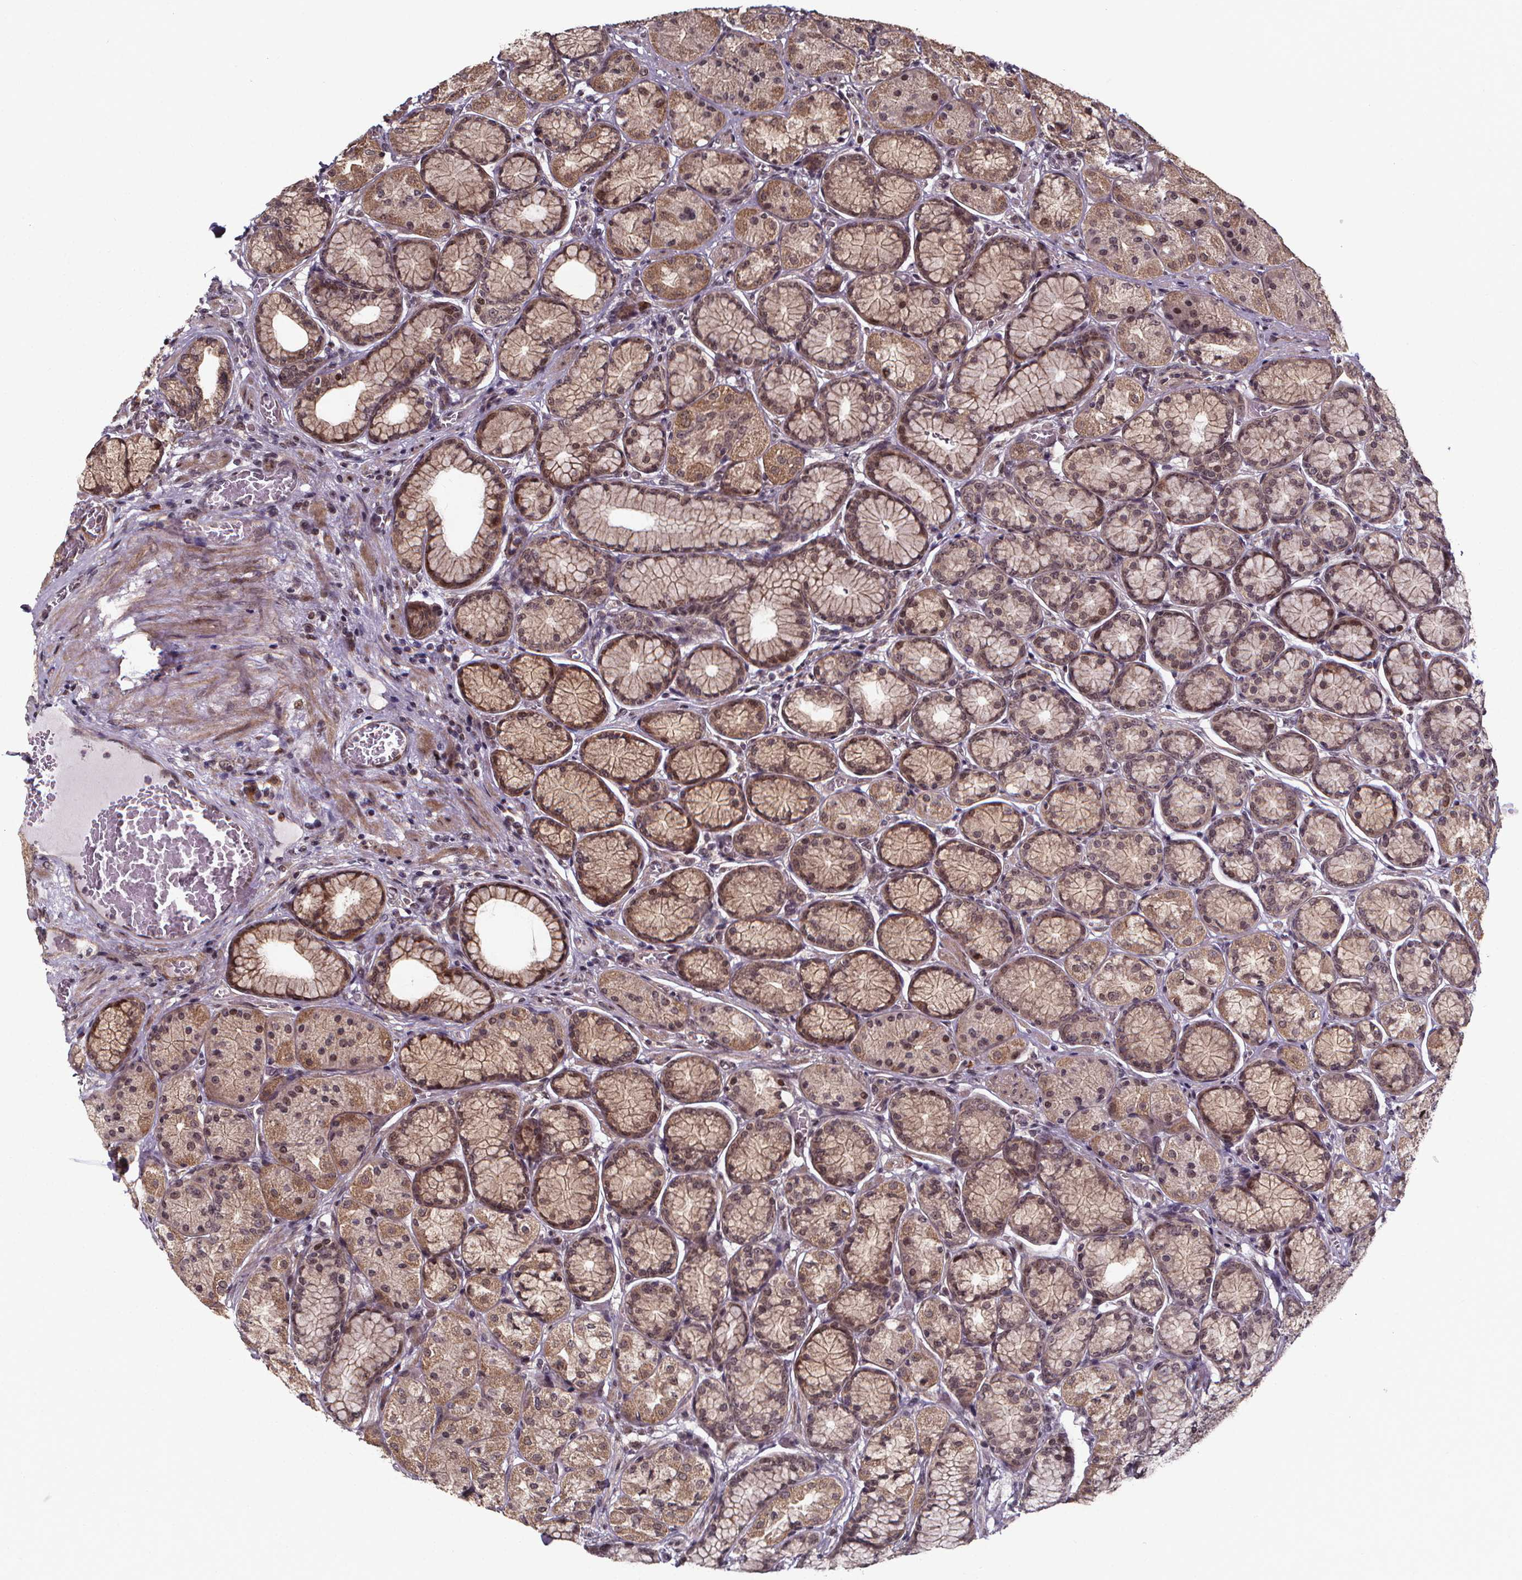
{"staining": {"intensity": "moderate", "quantity": ">75%", "location": "cytoplasmic/membranous,nuclear"}, "tissue": "stomach", "cell_type": "Glandular cells", "image_type": "normal", "snomed": [{"axis": "morphology", "description": "Normal tissue, NOS"}, {"axis": "morphology", "description": "Adenocarcinoma, NOS"}, {"axis": "morphology", "description": "Adenocarcinoma, High grade"}, {"axis": "topography", "description": "Stomach, upper"}, {"axis": "topography", "description": "Stomach"}], "caption": "Immunohistochemistry (IHC) (DAB (3,3'-diaminobenzidine)) staining of benign stomach exhibits moderate cytoplasmic/membranous,nuclear protein positivity in approximately >75% of glandular cells.", "gene": "DDIT3", "patient": {"sex": "female", "age": 65}}